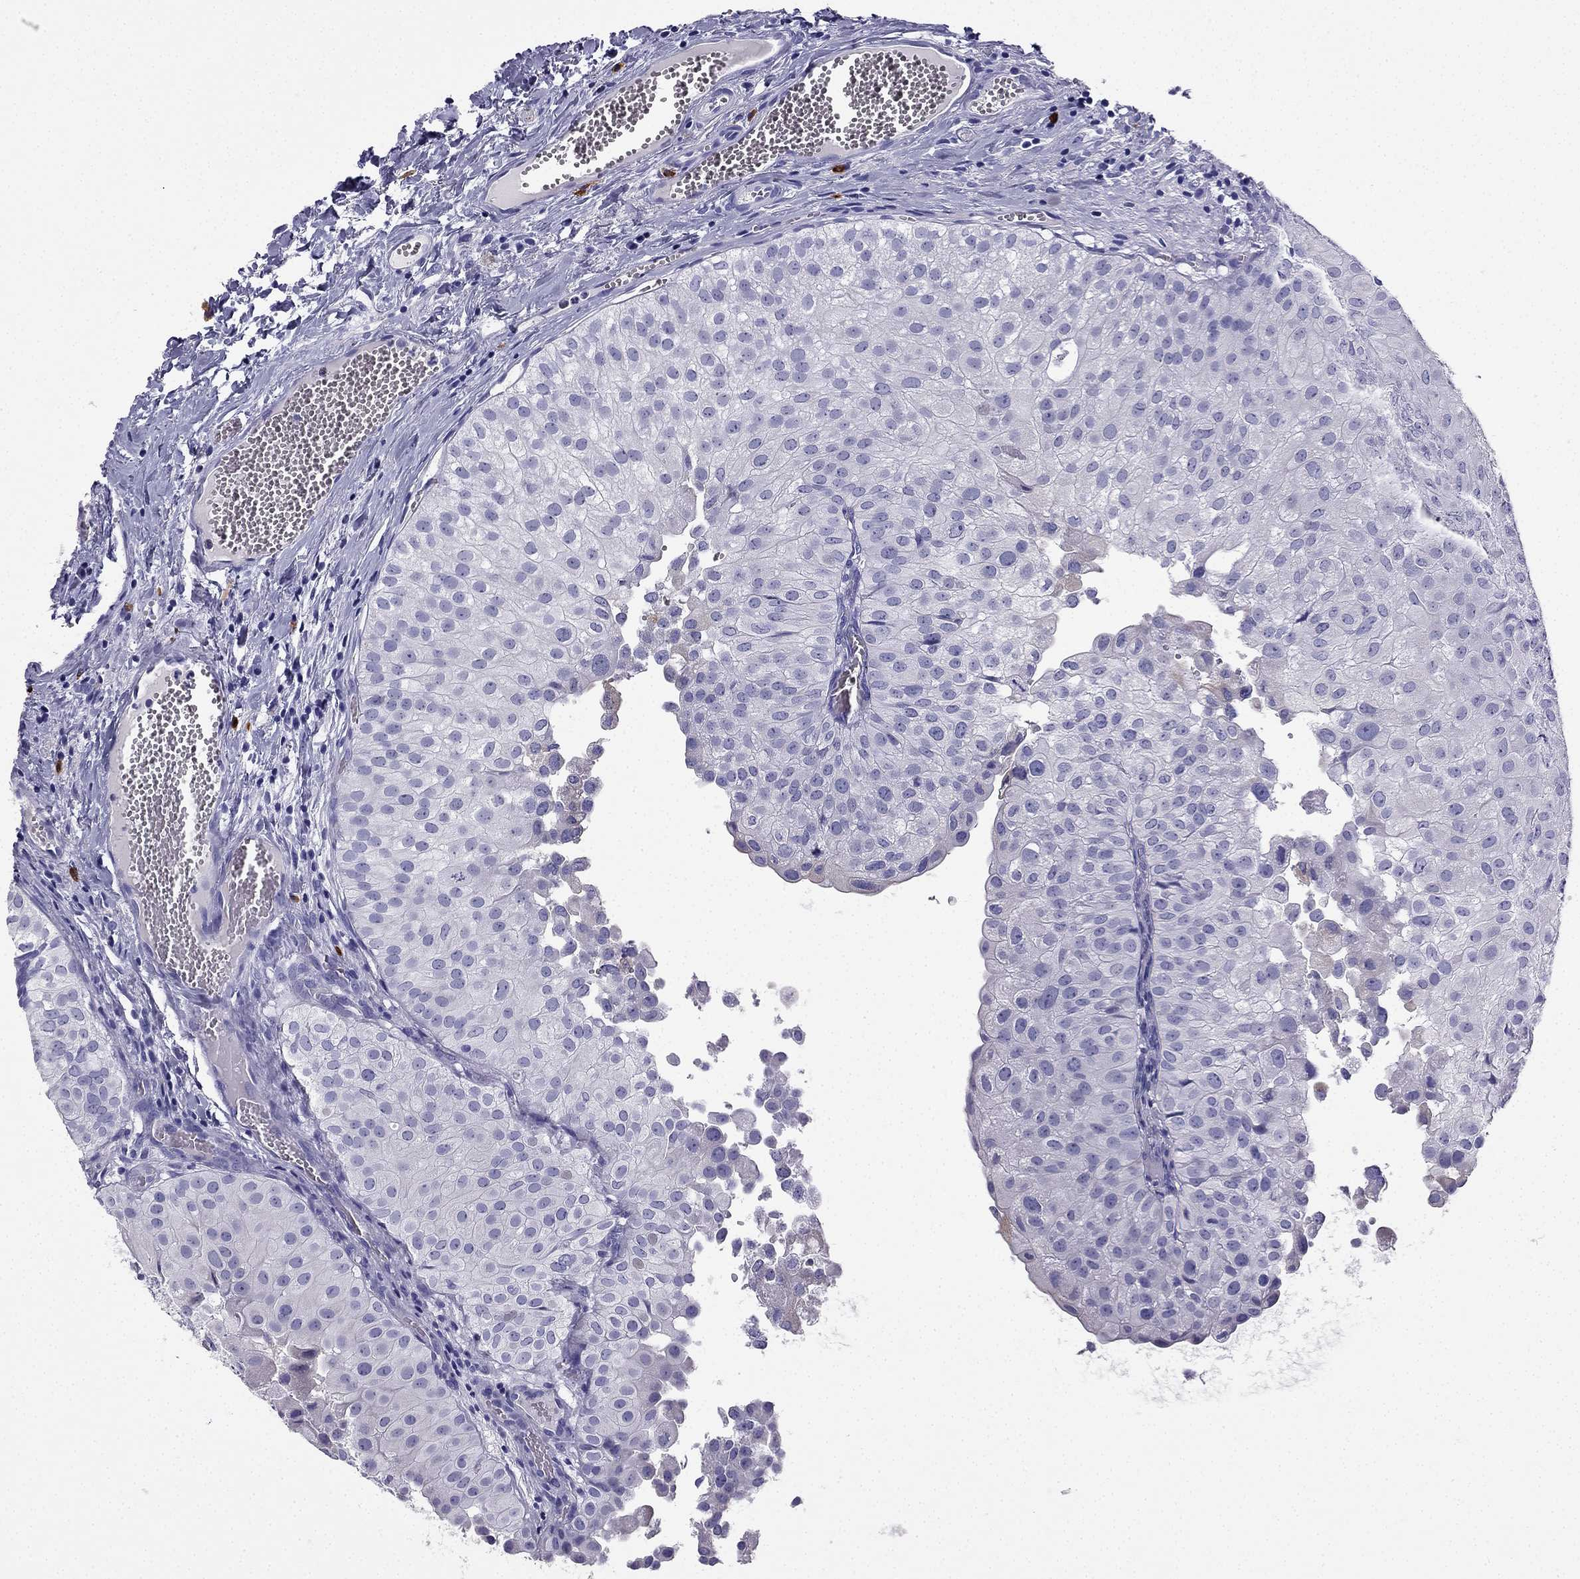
{"staining": {"intensity": "negative", "quantity": "none", "location": "none"}, "tissue": "urothelial cancer", "cell_type": "Tumor cells", "image_type": "cancer", "snomed": [{"axis": "morphology", "description": "Urothelial carcinoma, Low grade"}, {"axis": "topography", "description": "Urinary bladder"}], "caption": "Tumor cells are negative for protein expression in human urothelial cancer.", "gene": "SLC18A2", "patient": {"sex": "female", "age": 78}}